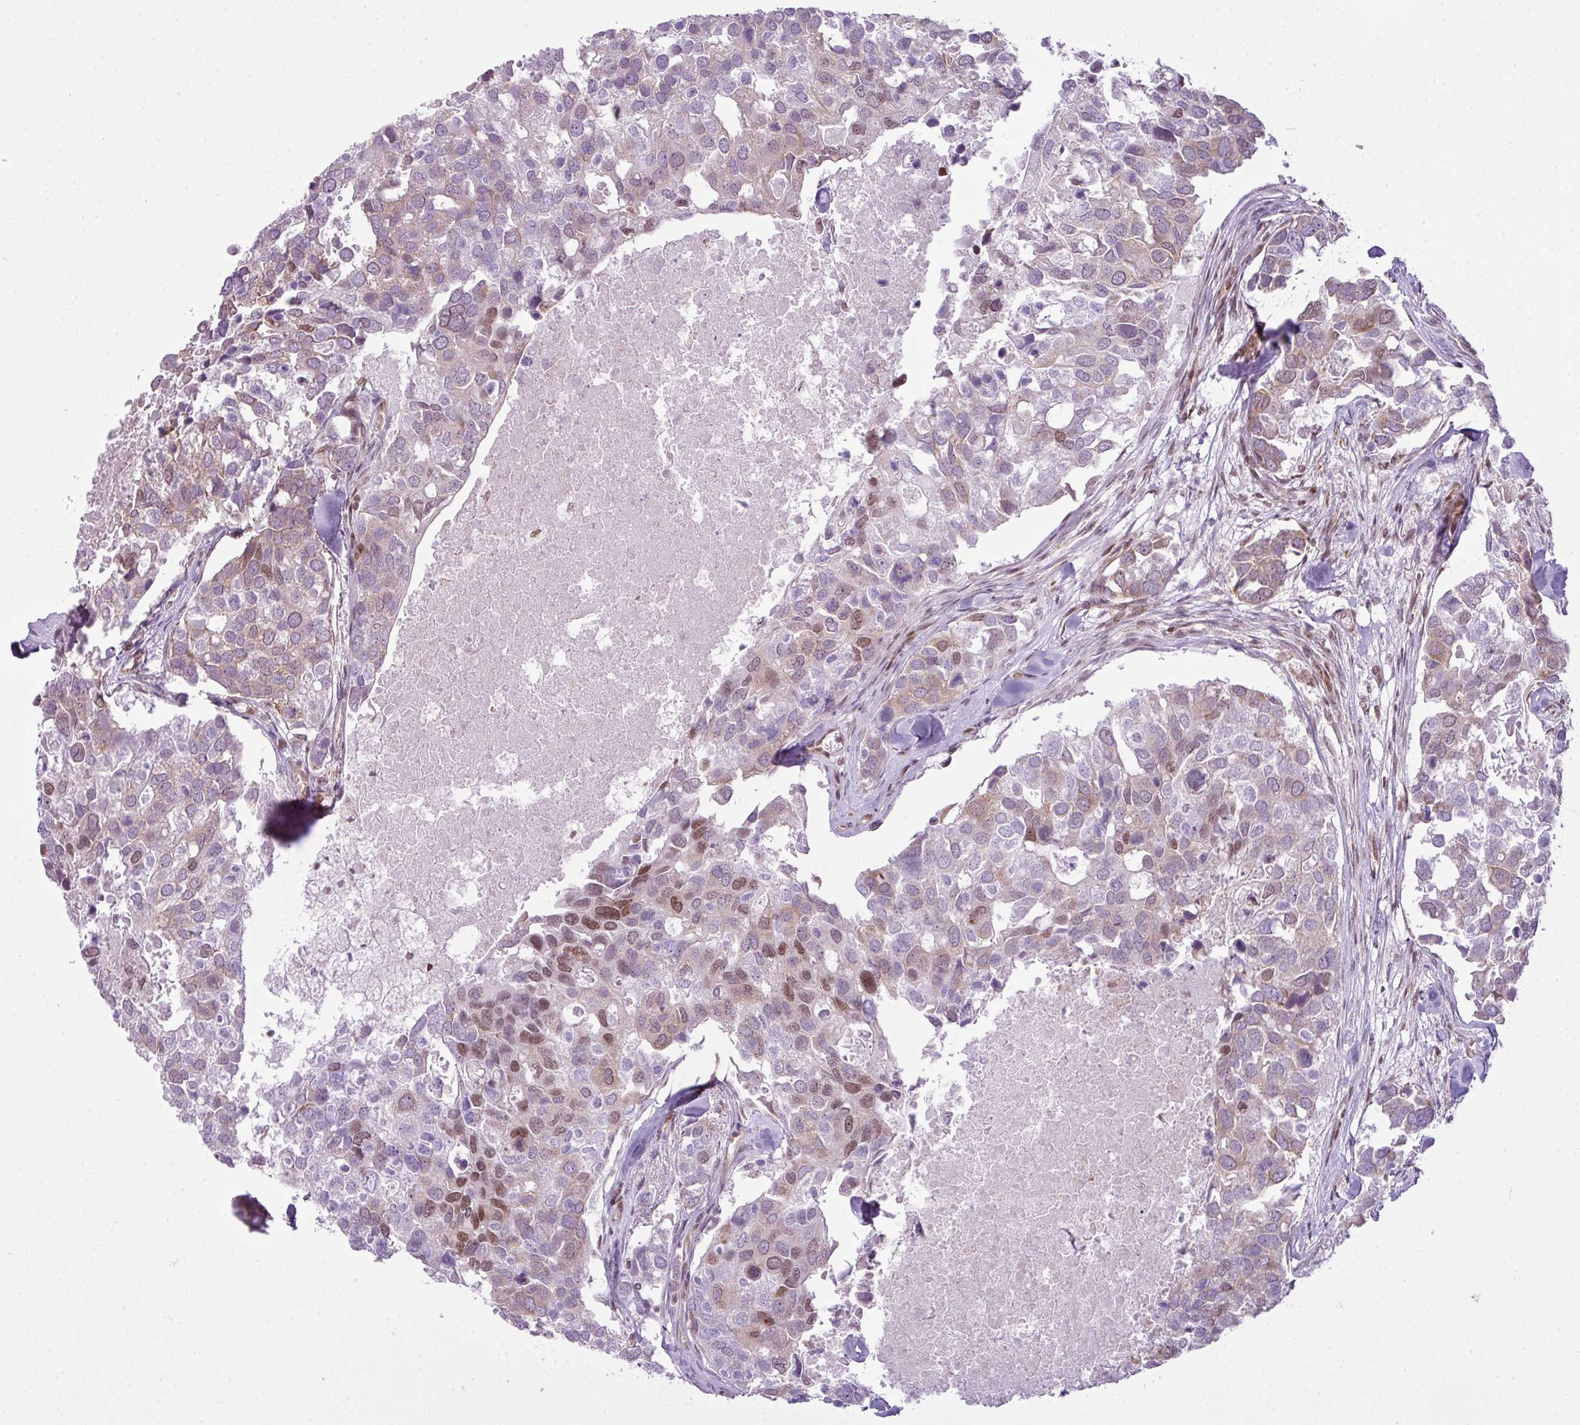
{"staining": {"intensity": "moderate", "quantity": "25%-75%", "location": "nuclear"}, "tissue": "breast cancer", "cell_type": "Tumor cells", "image_type": "cancer", "snomed": [{"axis": "morphology", "description": "Duct carcinoma"}, {"axis": "topography", "description": "Breast"}], "caption": "The micrograph reveals a brown stain indicating the presence of a protein in the nuclear of tumor cells in breast intraductal carcinoma.", "gene": "ARL6IP4", "patient": {"sex": "female", "age": 83}}